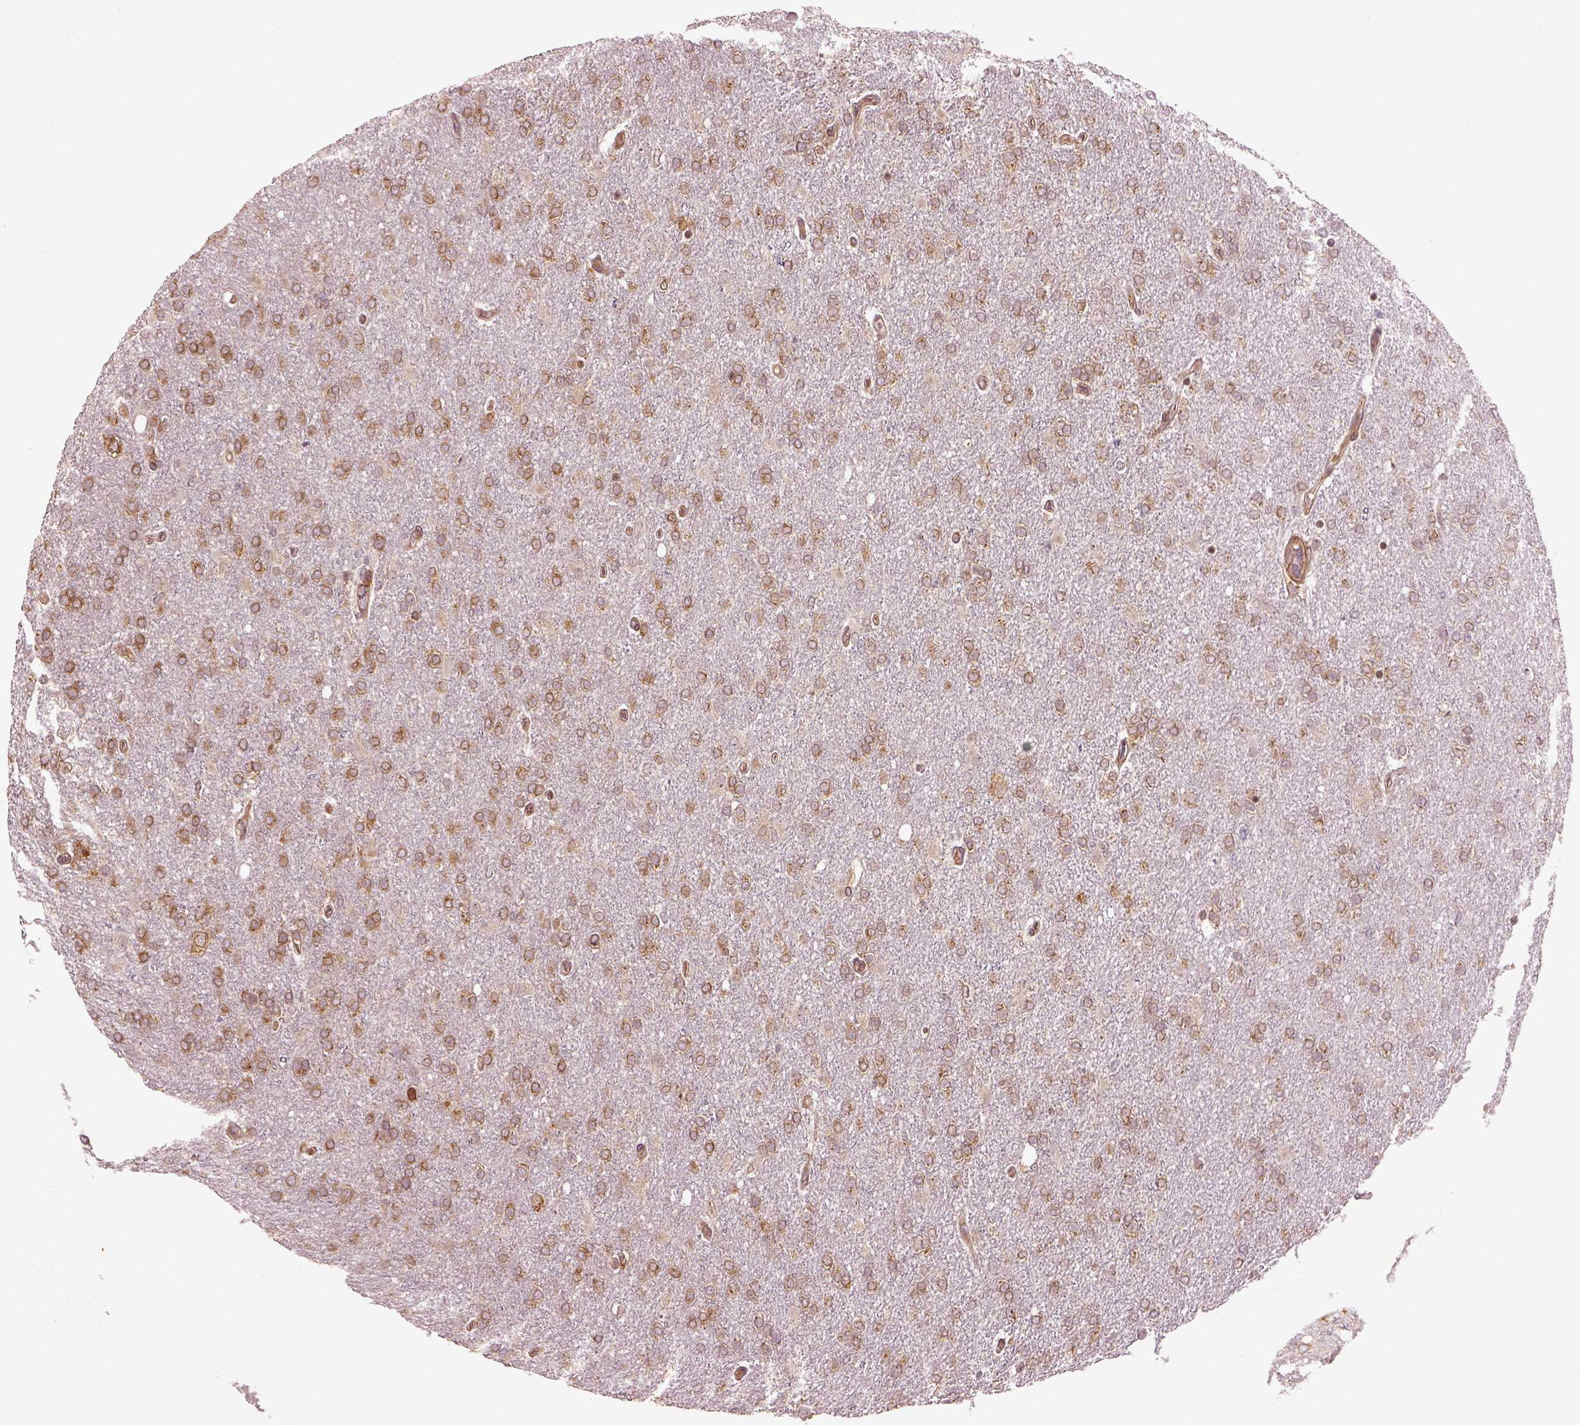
{"staining": {"intensity": "moderate", "quantity": "25%-75%", "location": "cytoplasmic/membranous"}, "tissue": "glioma", "cell_type": "Tumor cells", "image_type": "cancer", "snomed": [{"axis": "morphology", "description": "Glioma, malignant, High grade"}, {"axis": "topography", "description": "Cerebral cortex"}], "caption": "This histopathology image reveals immunohistochemistry (IHC) staining of glioma, with medium moderate cytoplasmic/membranous expression in approximately 25%-75% of tumor cells.", "gene": "LSM14A", "patient": {"sex": "male", "age": 70}}